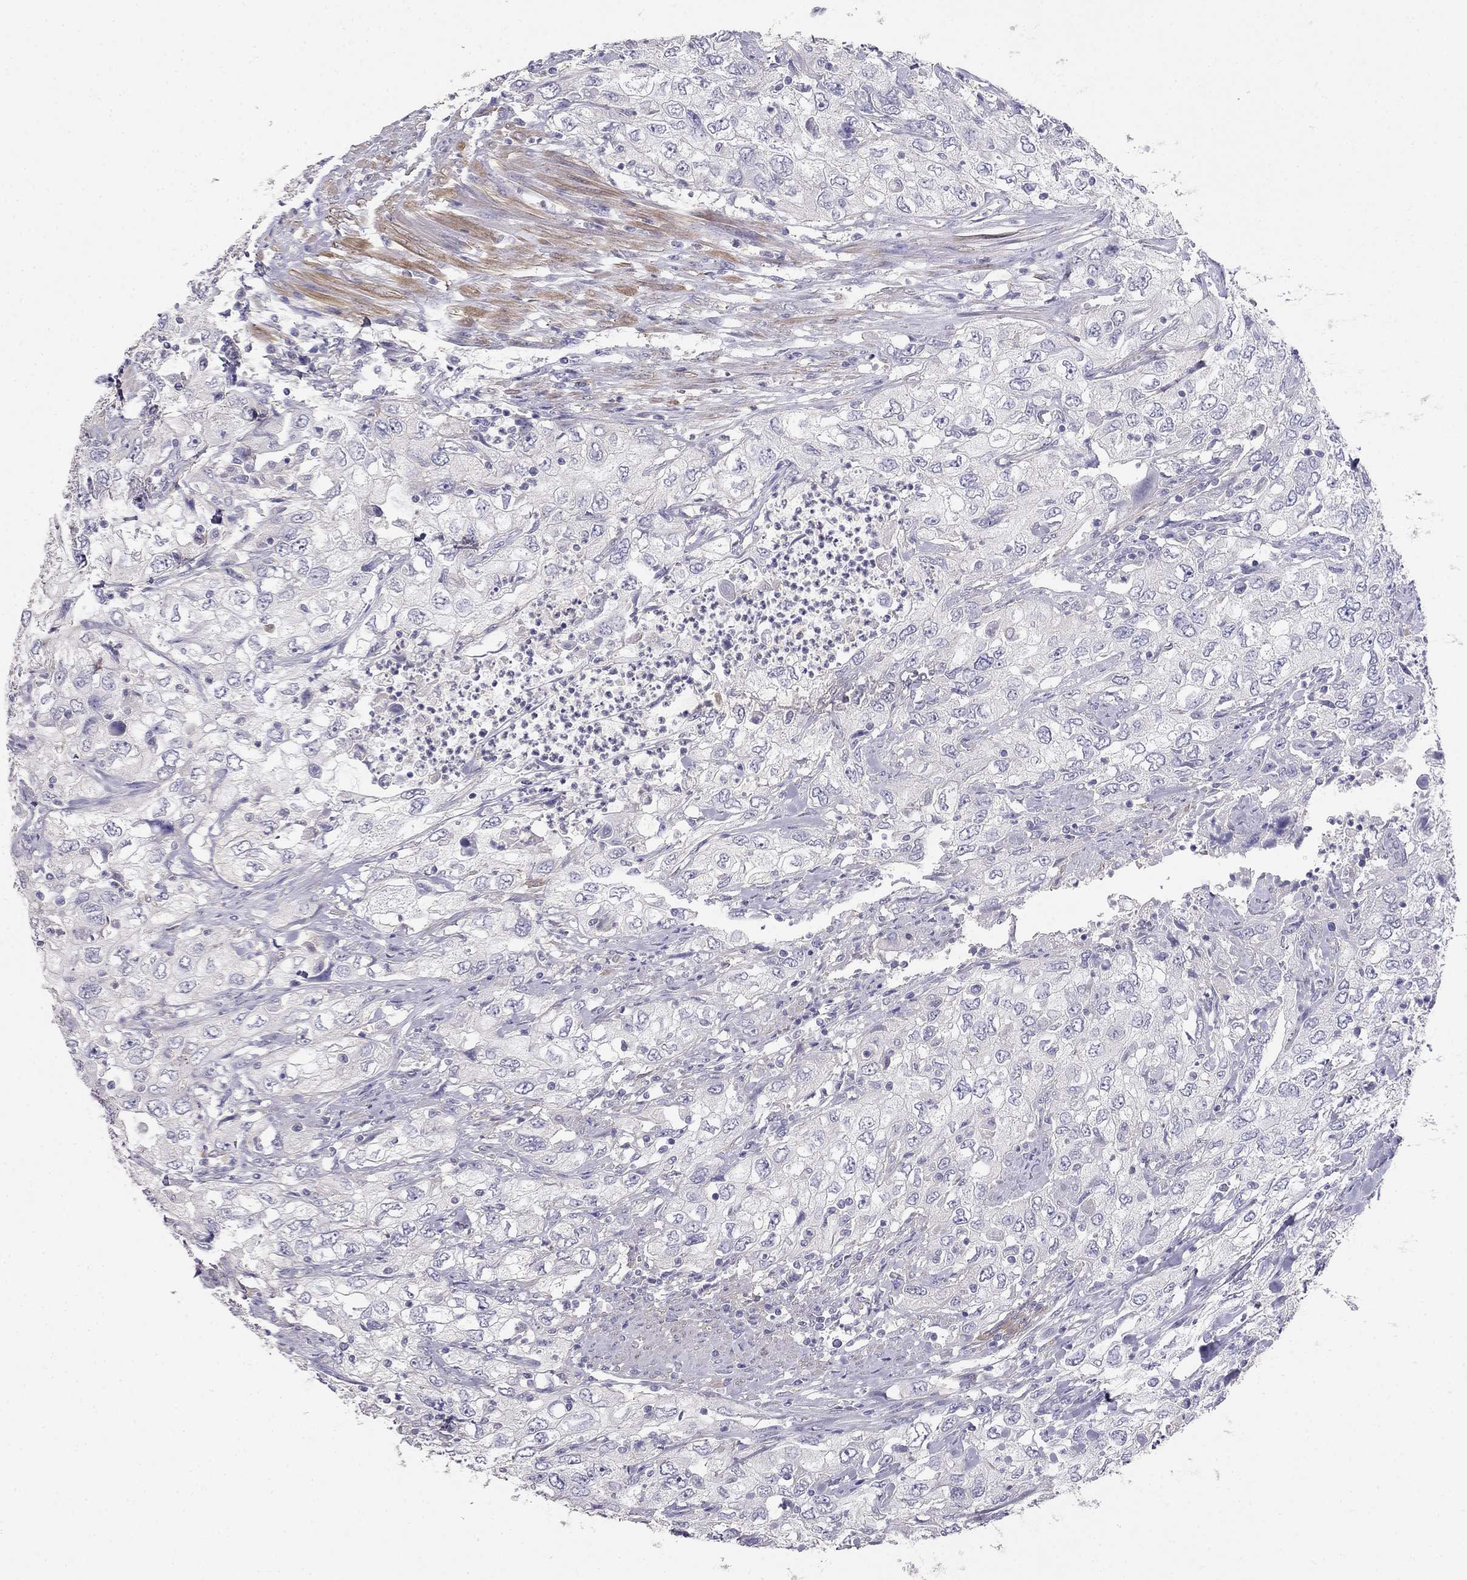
{"staining": {"intensity": "negative", "quantity": "none", "location": "none"}, "tissue": "urothelial cancer", "cell_type": "Tumor cells", "image_type": "cancer", "snomed": [{"axis": "morphology", "description": "Urothelial carcinoma, High grade"}, {"axis": "topography", "description": "Urinary bladder"}], "caption": "This photomicrograph is of urothelial cancer stained with immunohistochemistry to label a protein in brown with the nuclei are counter-stained blue. There is no positivity in tumor cells.", "gene": "LY6H", "patient": {"sex": "male", "age": 76}}